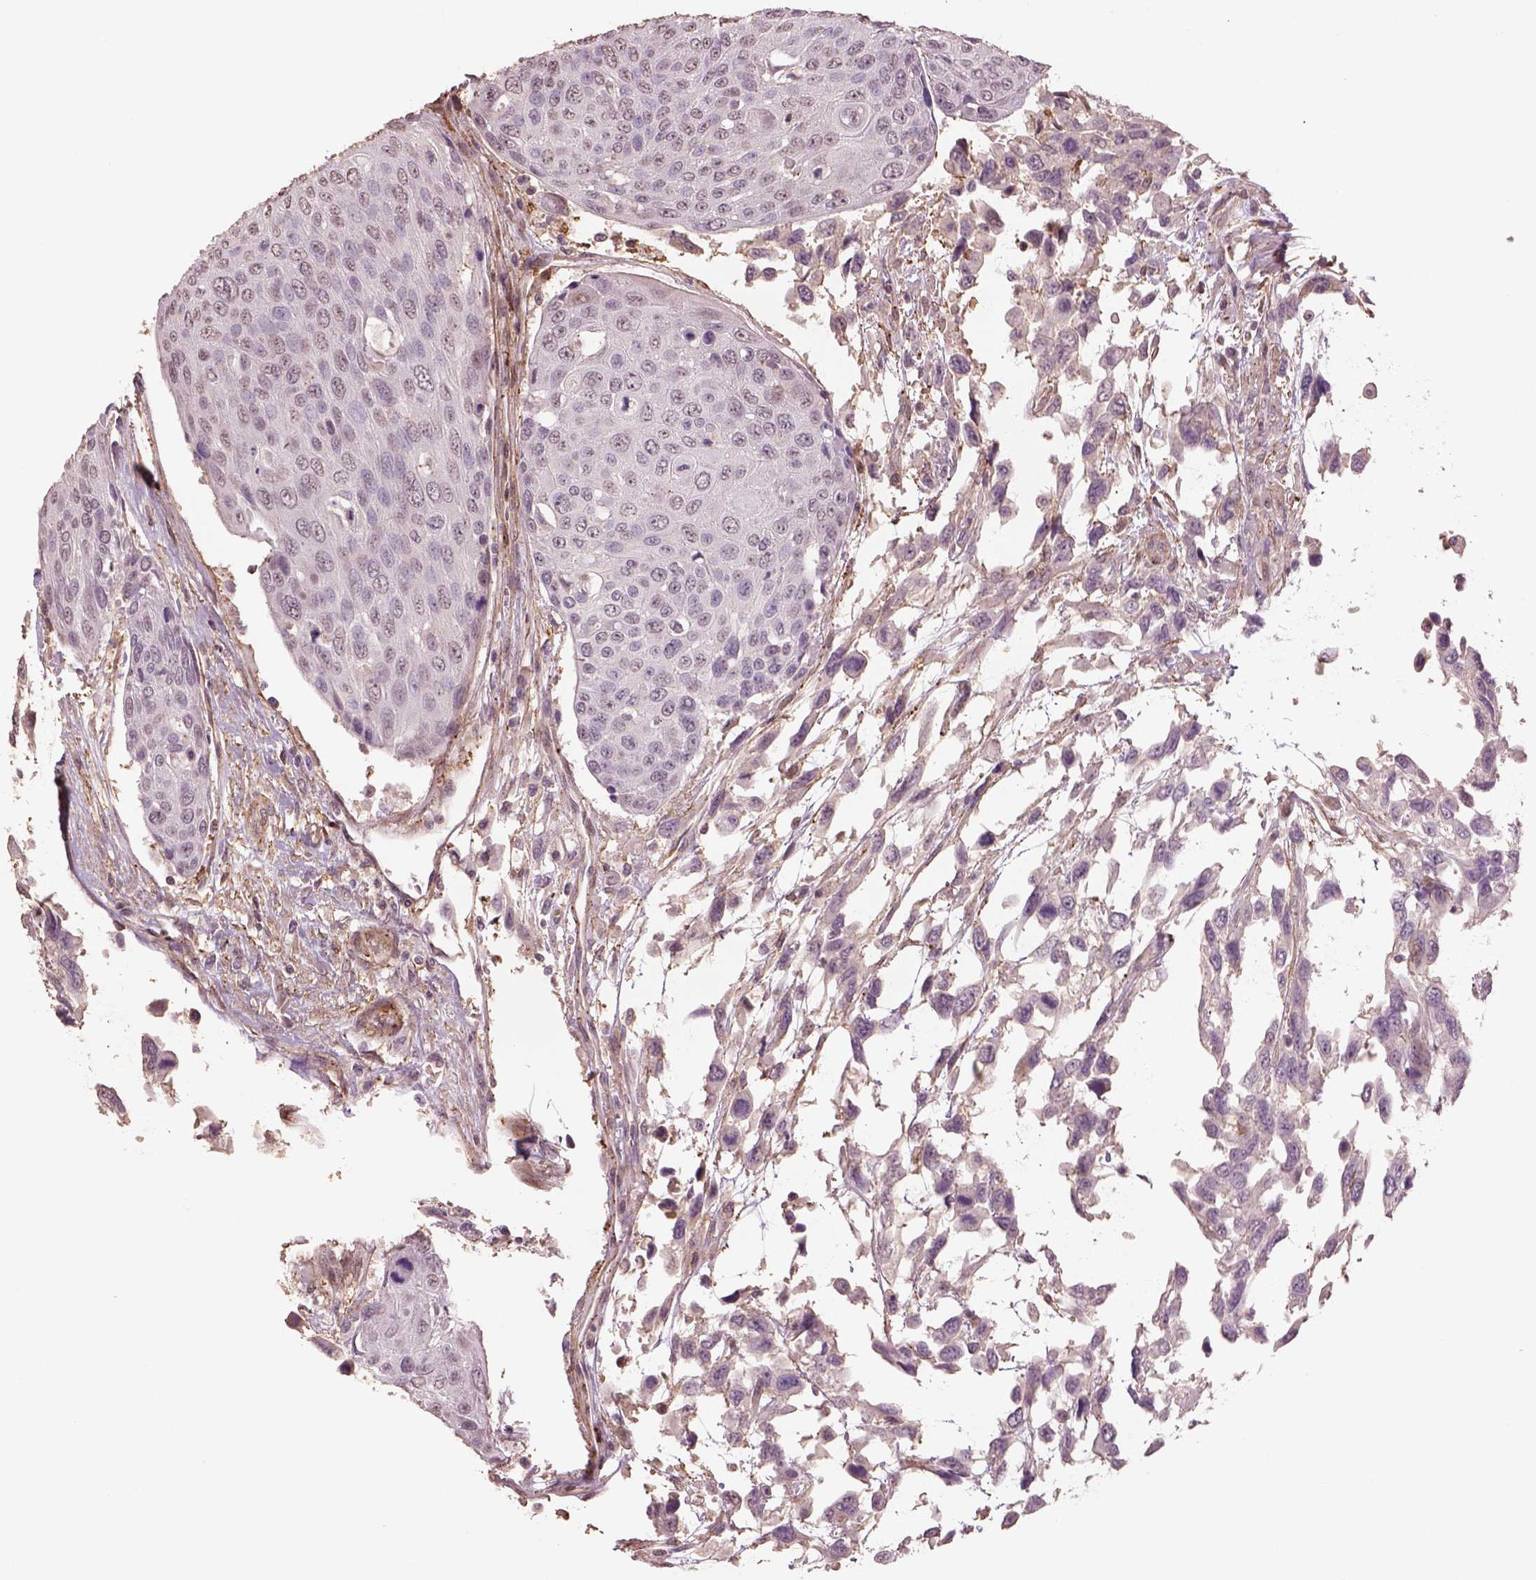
{"staining": {"intensity": "negative", "quantity": "none", "location": "none"}, "tissue": "urothelial cancer", "cell_type": "Tumor cells", "image_type": "cancer", "snomed": [{"axis": "morphology", "description": "Urothelial carcinoma, High grade"}, {"axis": "topography", "description": "Urinary bladder"}], "caption": "A micrograph of high-grade urothelial carcinoma stained for a protein shows no brown staining in tumor cells. (DAB (3,3'-diaminobenzidine) IHC with hematoxylin counter stain).", "gene": "LIN7A", "patient": {"sex": "female", "age": 70}}